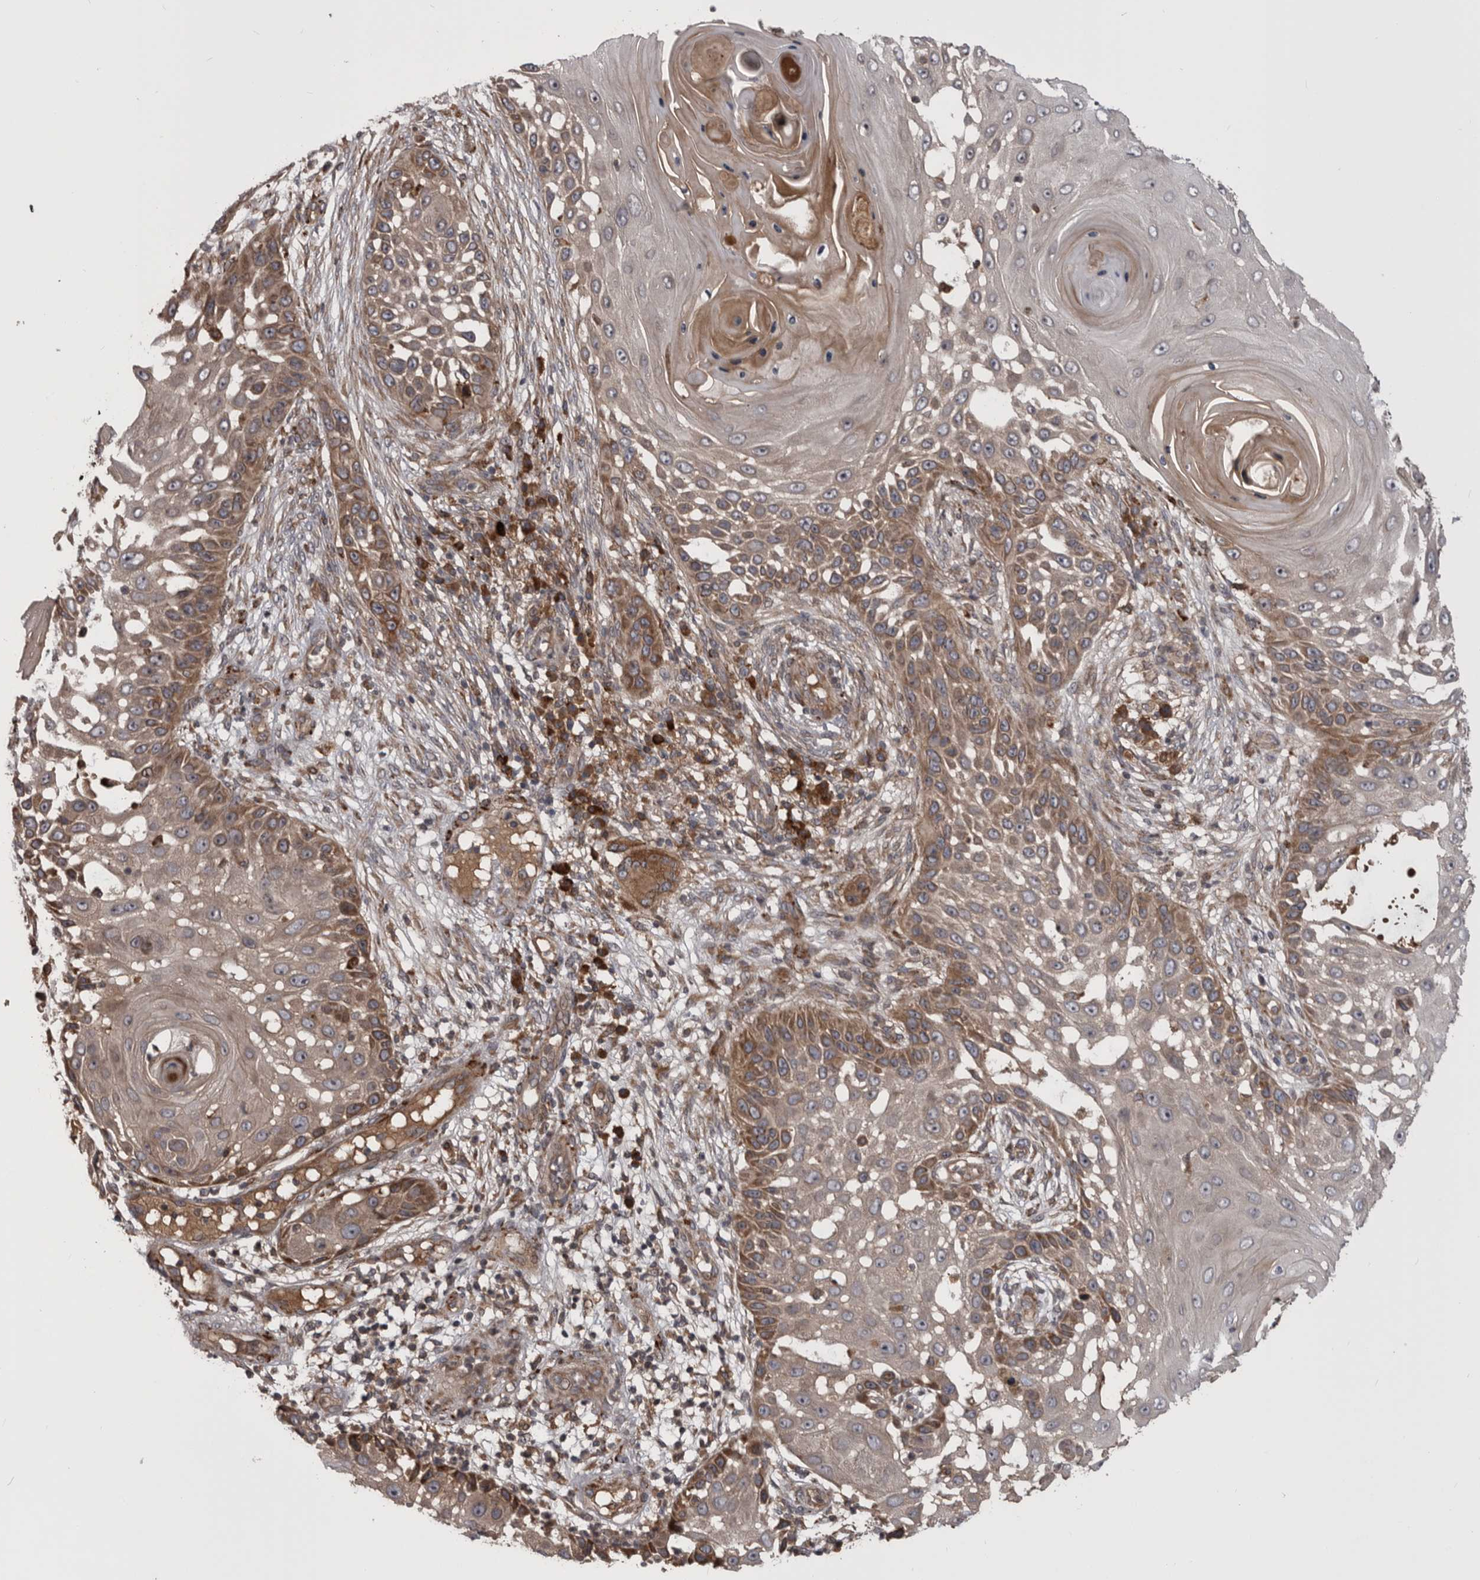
{"staining": {"intensity": "moderate", "quantity": "<25%", "location": "cytoplasmic/membranous"}, "tissue": "skin cancer", "cell_type": "Tumor cells", "image_type": "cancer", "snomed": [{"axis": "morphology", "description": "Squamous cell carcinoma, NOS"}, {"axis": "topography", "description": "Skin"}], "caption": "Skin squamous cell carcinoma stained with a protein marker reveals moderate staining in tumor cells.", "gene": "RAB3GAP2", "patient": {"sex": "female", "age": 44}}